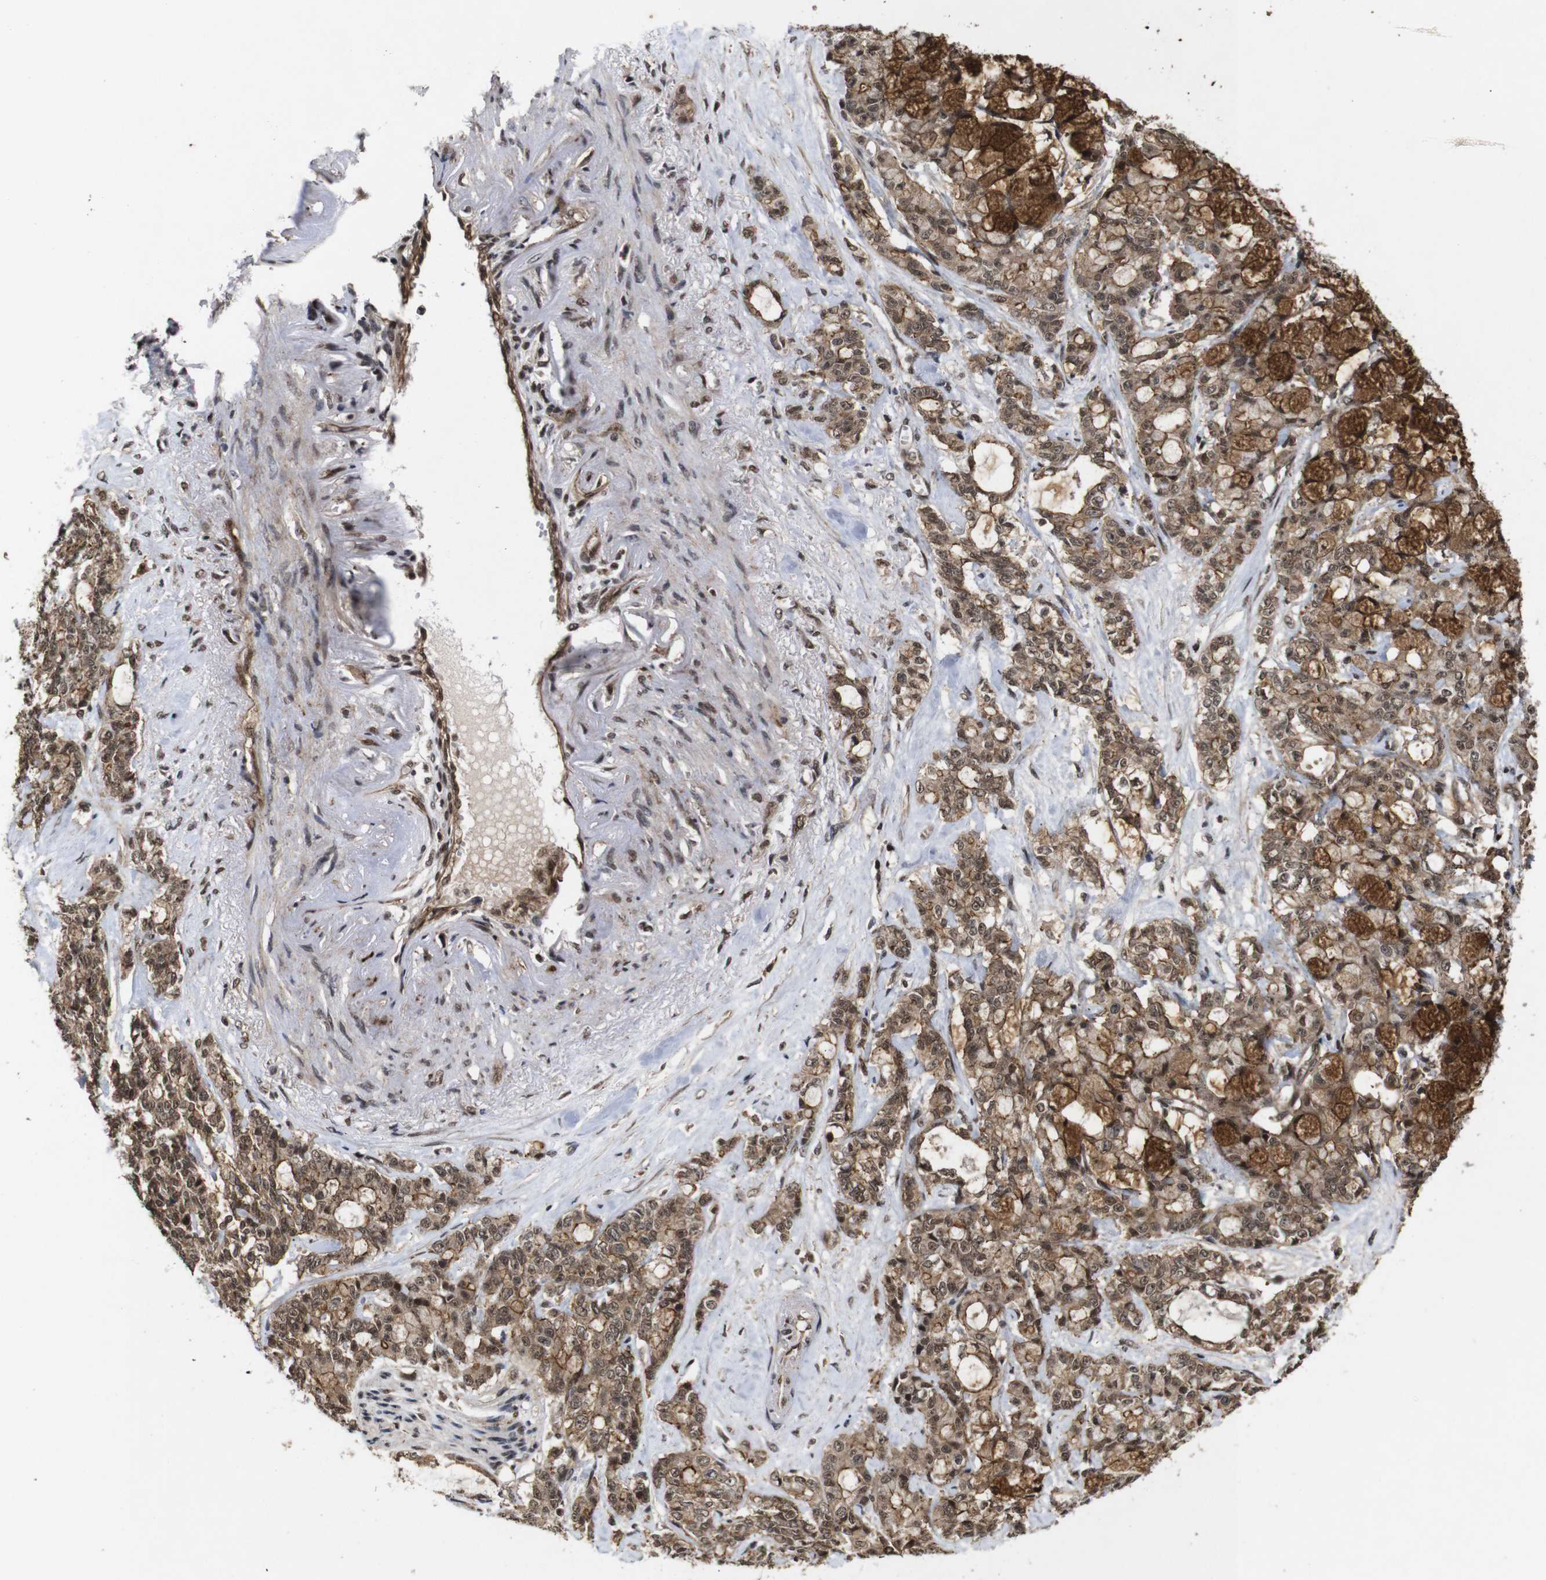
{"staining": {"intensity": "moderate", "quantity": ">75%", "location": "cytoplasmic/membranous"}, "tissue": "pancreatic cancer", "cell_type": "Tumor cells", "image_type": "cancer", "snomed": [{"axis": "morphology", "description": "Adenocarcinoma, NOS"}, {"axis": "topography", "description": "Pancreas"}], "caption": "Moderate cytoplasmic/membranous positivity is seen in about >75% of tumor cells in adenocarcinoma (pancreatic).", "gene": "NANOS1", "patient": {"sex": "female", "age": 73}}